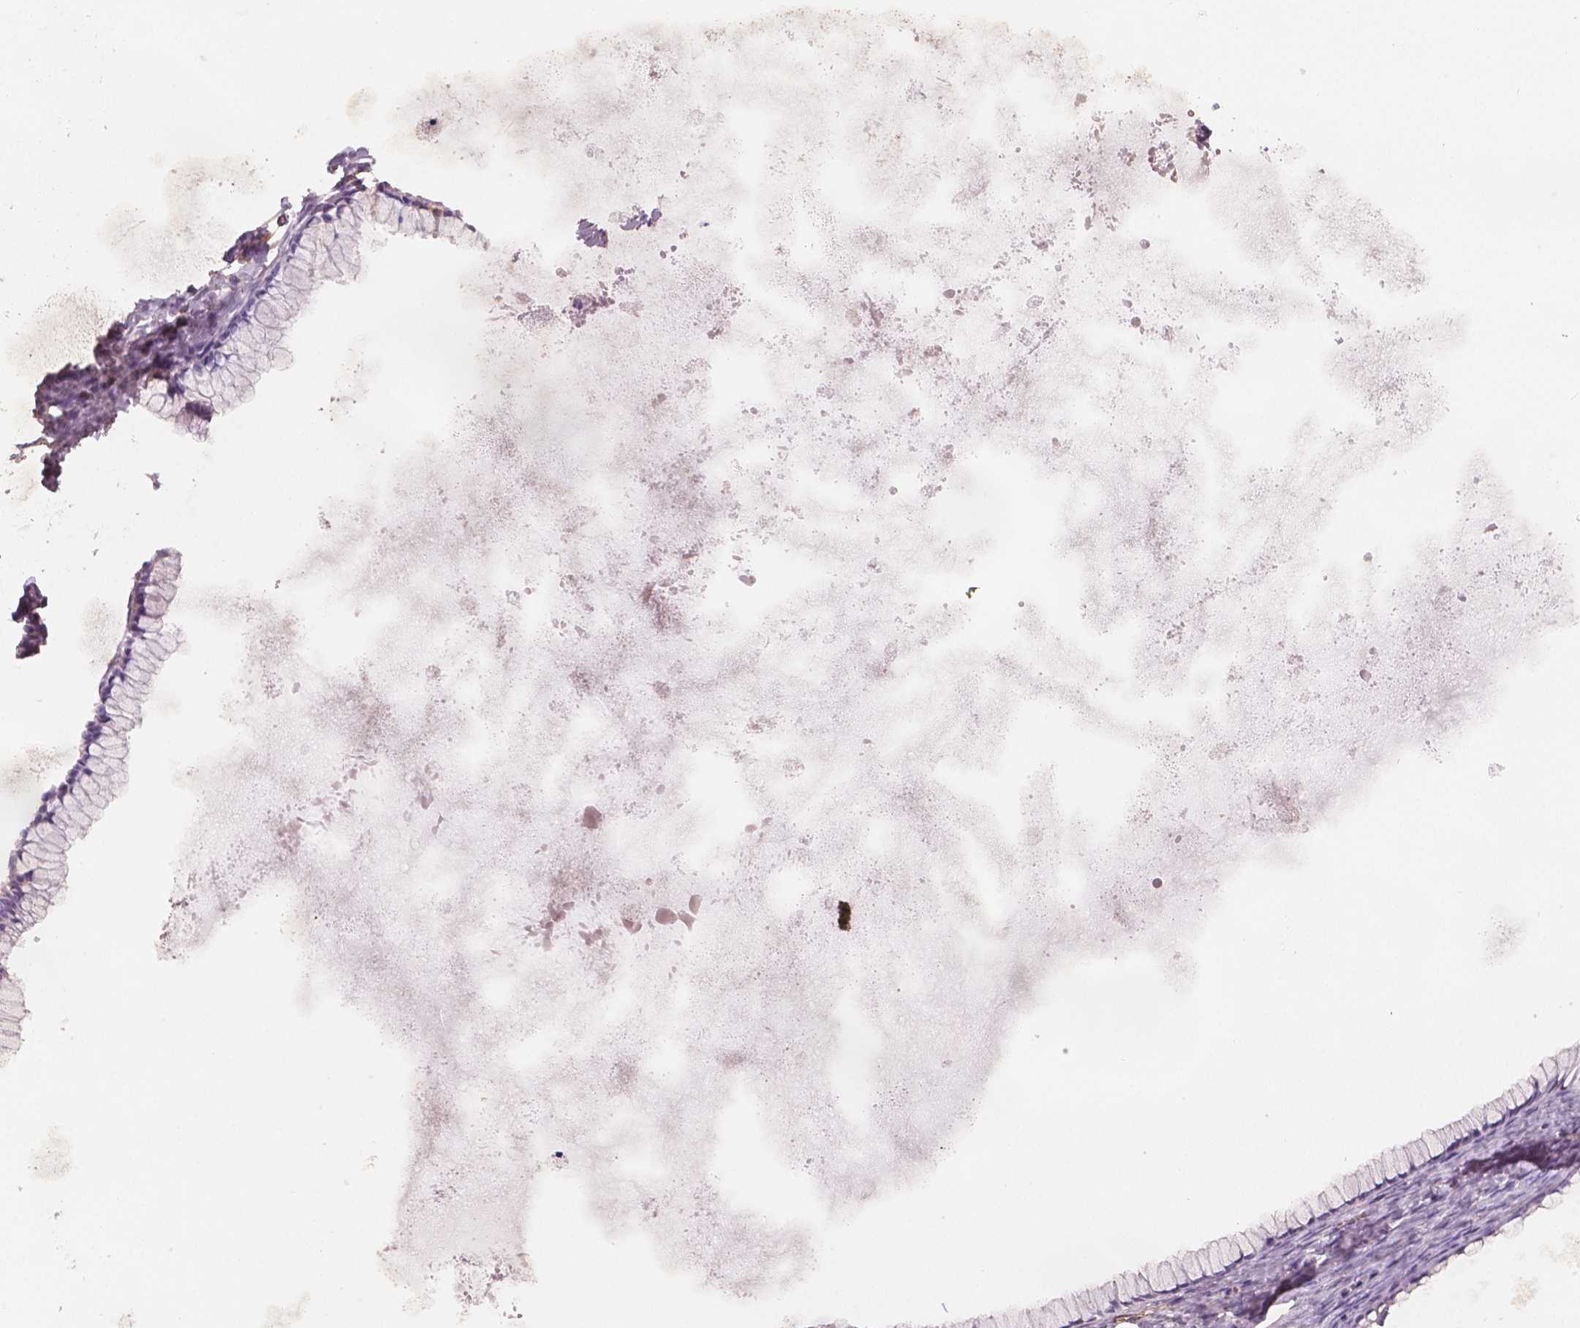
{"staining": {"intensity": "negative", "quantity": "none", "location": "none"}, "tissue": "ovarian cancer", "cell_type": "Tumor cells", "image_type": "cancer", "snomed": [{"axis": "morphology", "description": "Cystadenocarcinoma, mucinous, NOS"}, {"axis": "topography", "description": "Ovary"}], "caption": "There is no significant staining in tumor cells of mucinous cystadenocarcinoma (ovarian).", "gene": "APOA4", "patient": {"sex": "female", "age": 41}}